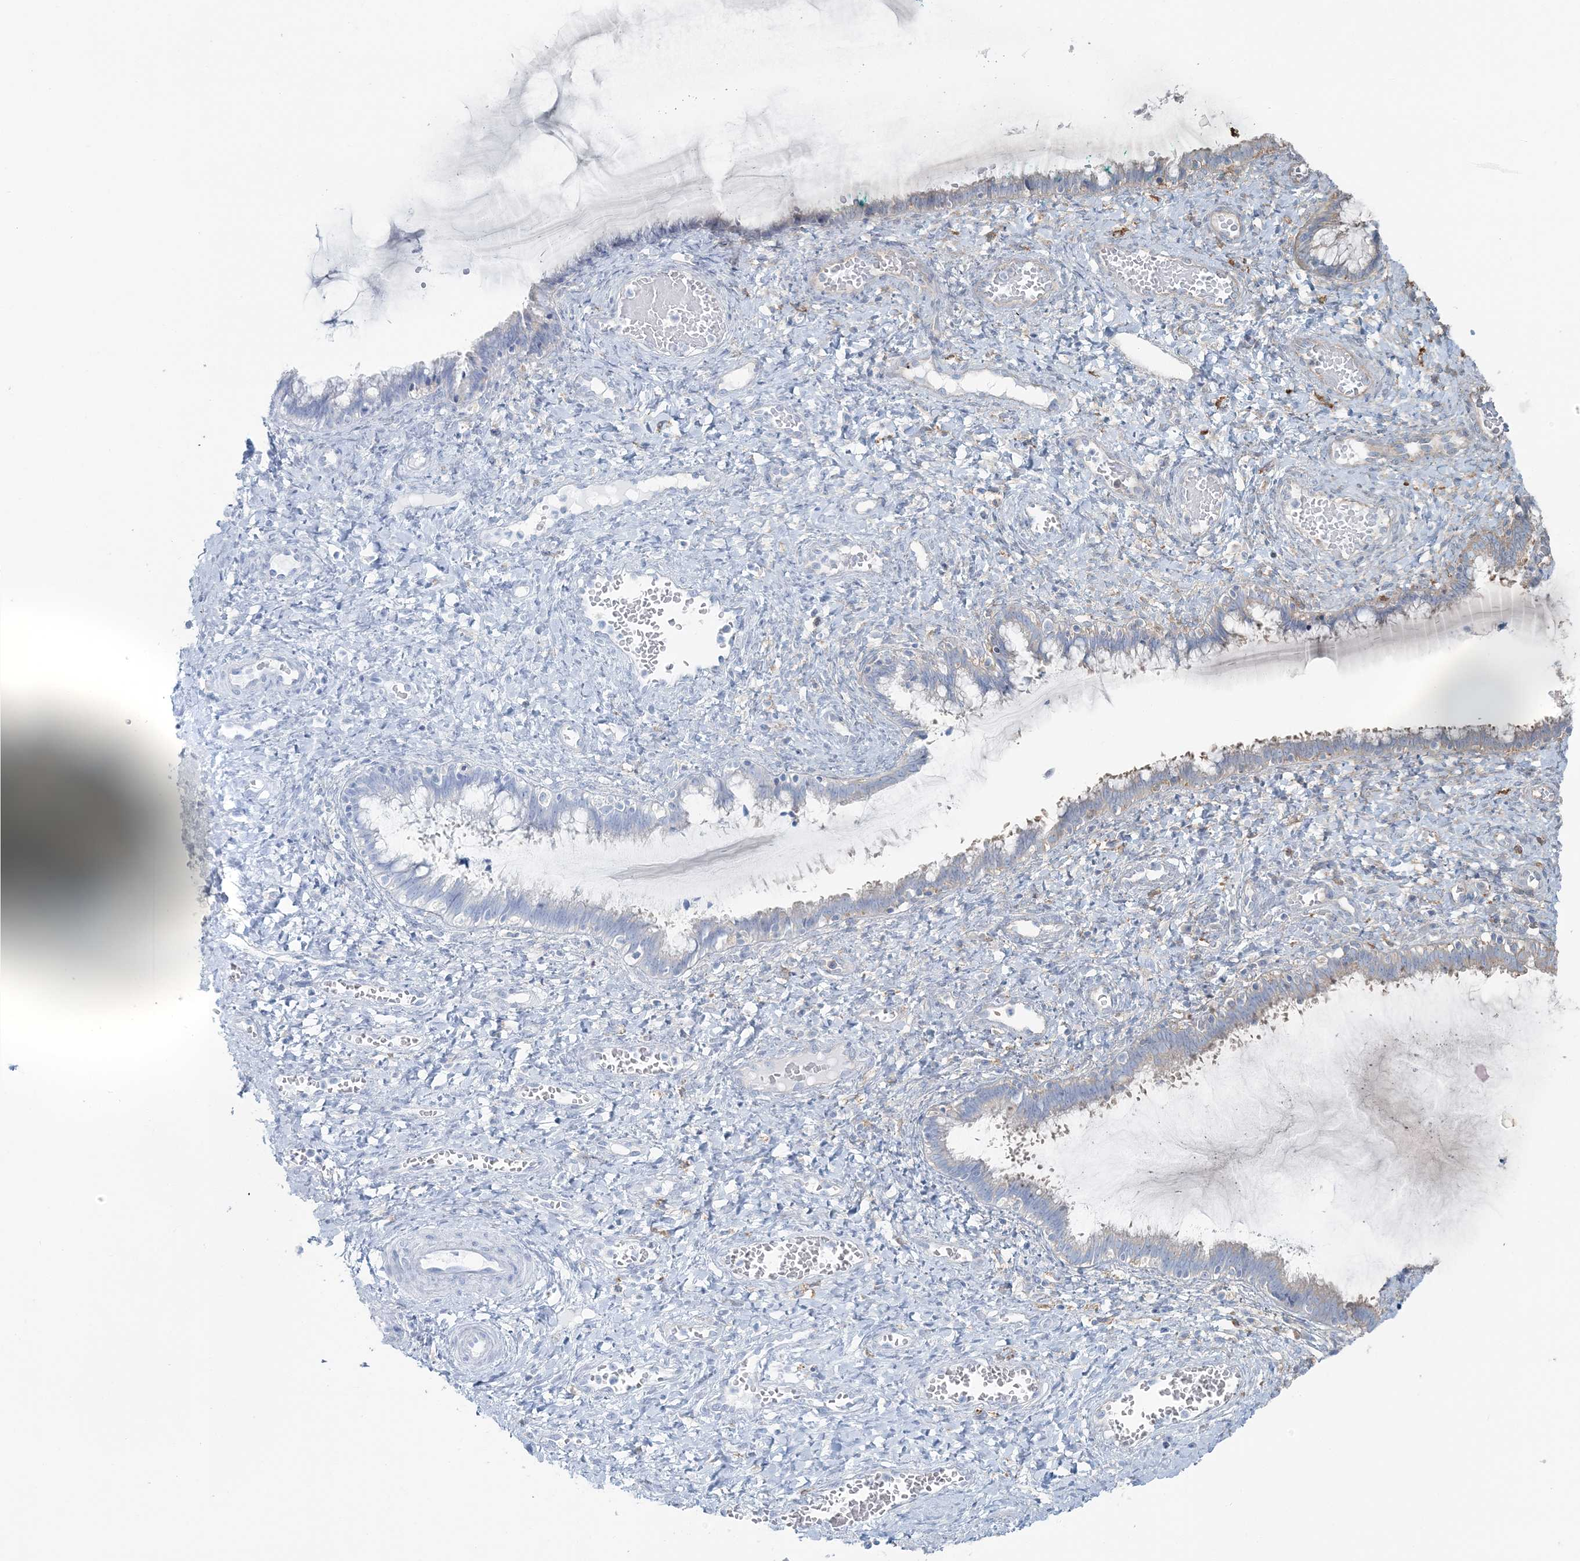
{"staining": {"intensity": "negative", "quantity": "none", "location": "none"}, "tissue": "cervix", "cell_type": "Glandular cells", "image_type": "normal", "snomed": [{"axis": "morphology", "description": "Normal tissue, NOS"}, {"axis": "morphology", "description": "Adenocarcinoma, NOS"}, {"axis": "topography", "description": "Cervix"}], "caption": "This is a histopathology image of IHC staining of normal cervix, which shows no staining in glandular cells.", "gene": "SNX2", "patient": {"sex": "female", "age": 29}}